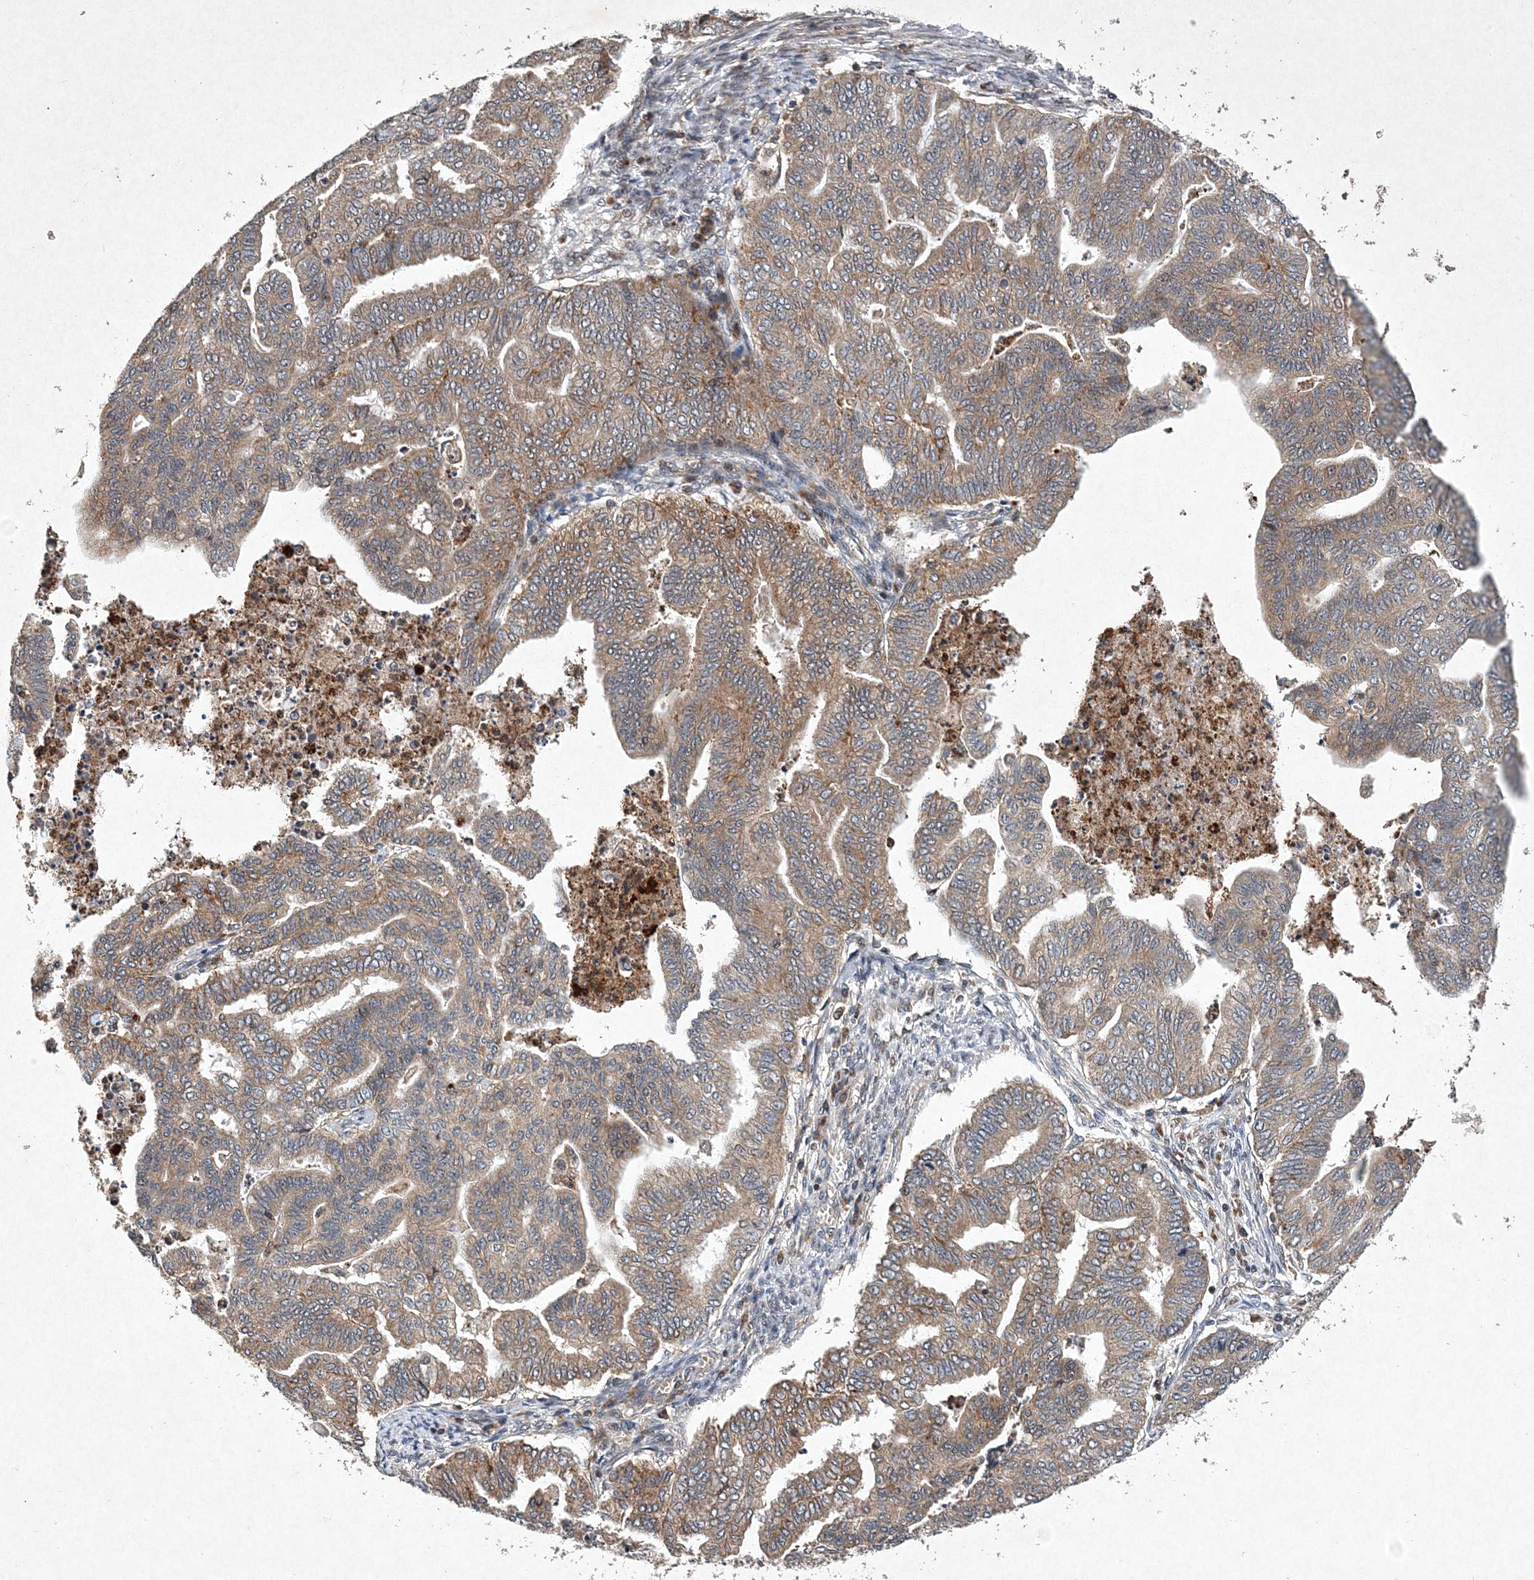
{"staining": {"intensity": "moderate", "quantity": ">75%", "location": "cytoplasmic/membranous"}, "tissue": "endometrial cancer", "cell_type": "Tumor cells", "image_type": "cancer", "snomed": [{"axis": "morphology", "description": "Adenocarcinoma, NOS"}, {"axis": "topography", "description": "Endometrium"}], "caption": "High-power microscopy captured an immunohistochemistry (IHC) image of endometrial cancer (adenocarcinoma), revealing moderate cytoplasmic/membranous positivity in about >75% of tumor cells.", "gene": "PROSER1", "patient": {"sex": "female", "age": 79}}